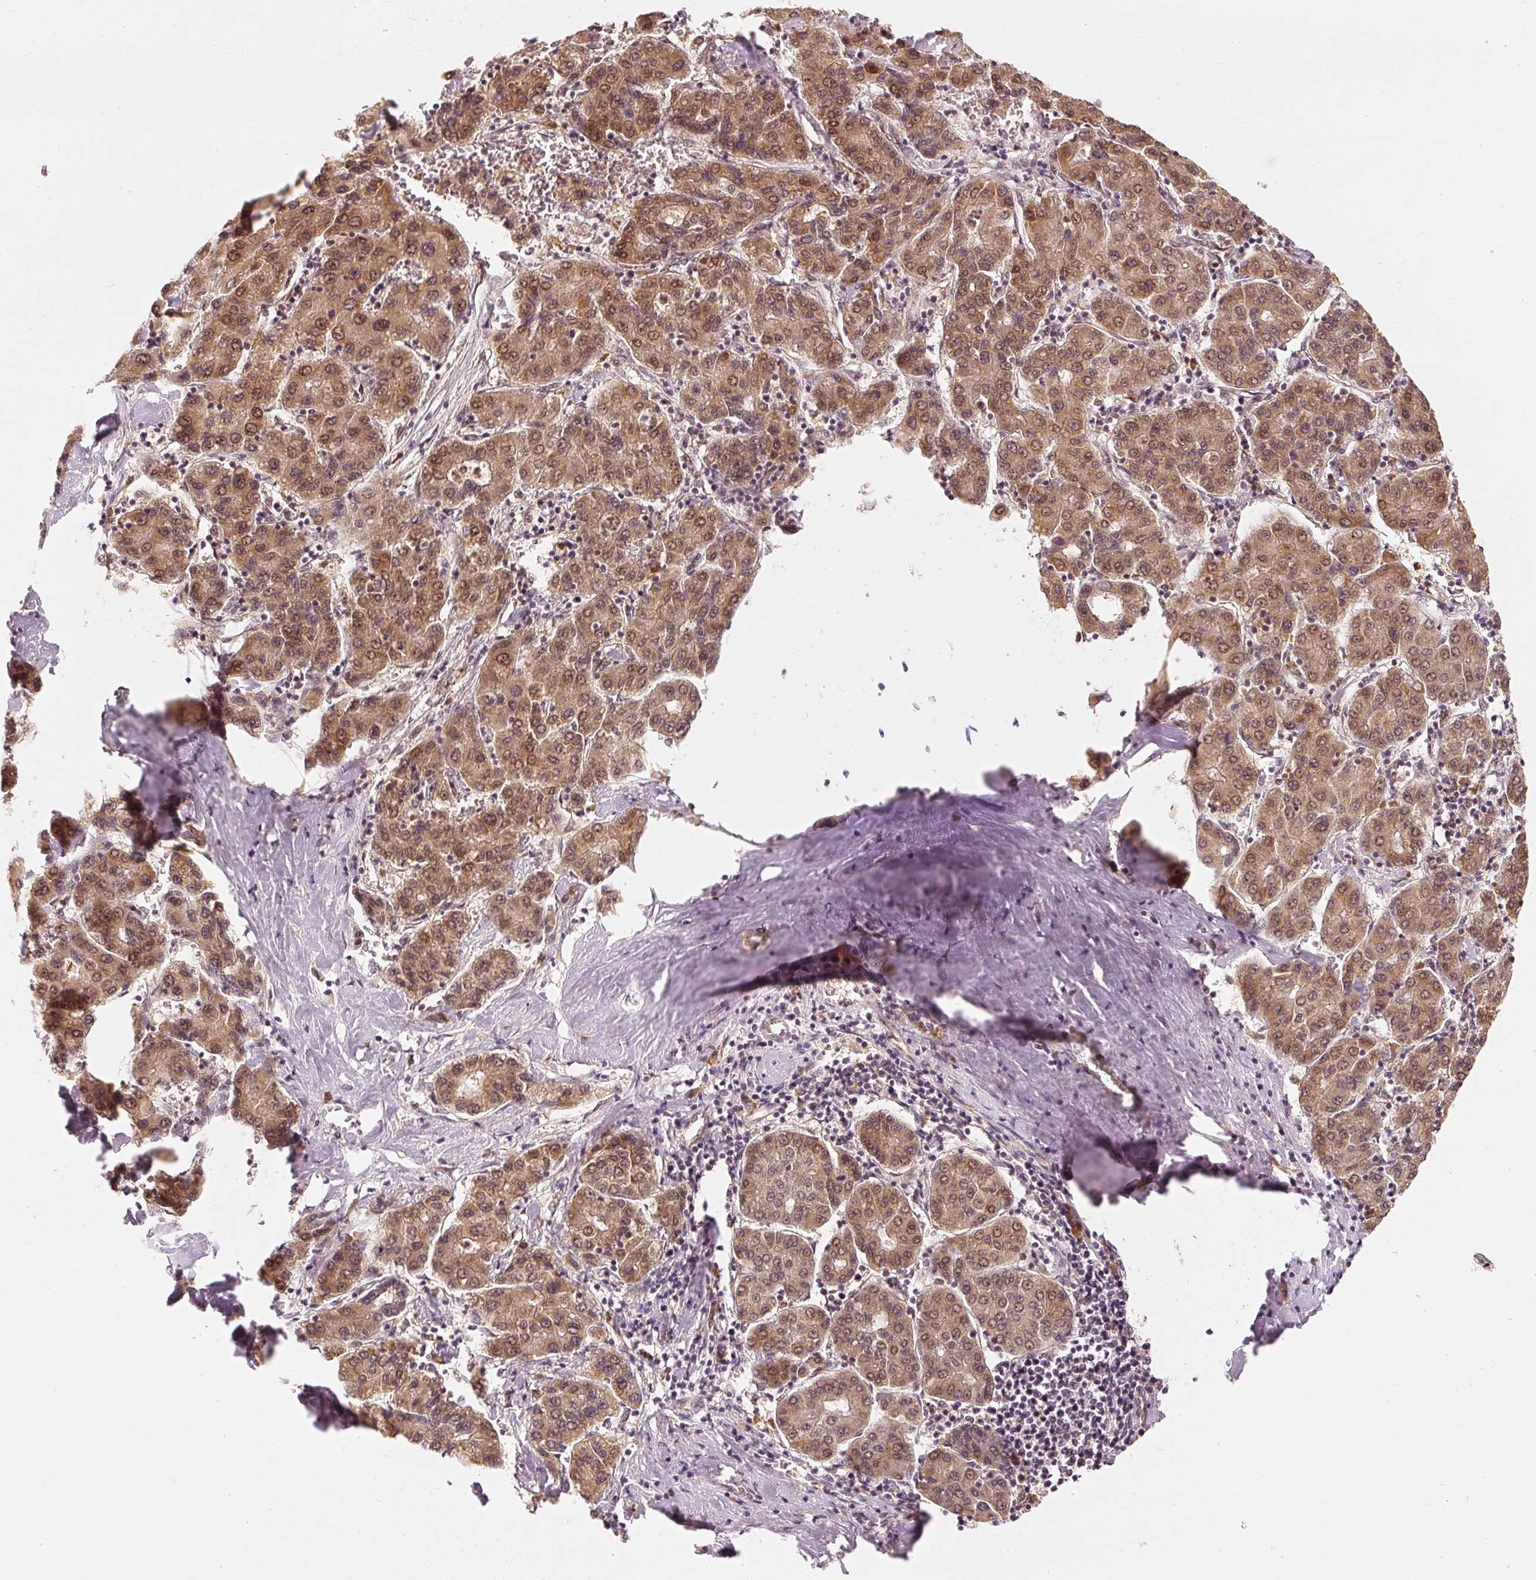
{"staining": {"intensity": "moderate", "quantity": ">75%", "location": "cytoplasmic/membranous"}, "tissue": "liver cancer", "cell_type": "Tumor cells", "image_type": "cancer", "snomed": [{"axis": "morphology", "description": "Carcinoma, Hepatocellular, NOS"}, {"axis": "topography", "description": "Liver"}], "caption": "Tumor cells exhibit medium levels of moderate cytoplasmic/membranous expression in about >75% of cells in human hepatocellular carcinoma (liver). The staining was performed using DAB (3,3'-diaminobenzidine), with brown indicating positive protein expression. Nuclei are stained blue with hematoxylin.", "gene": "EEF1A2", "patient": {"sex": "male", "age": 65}}